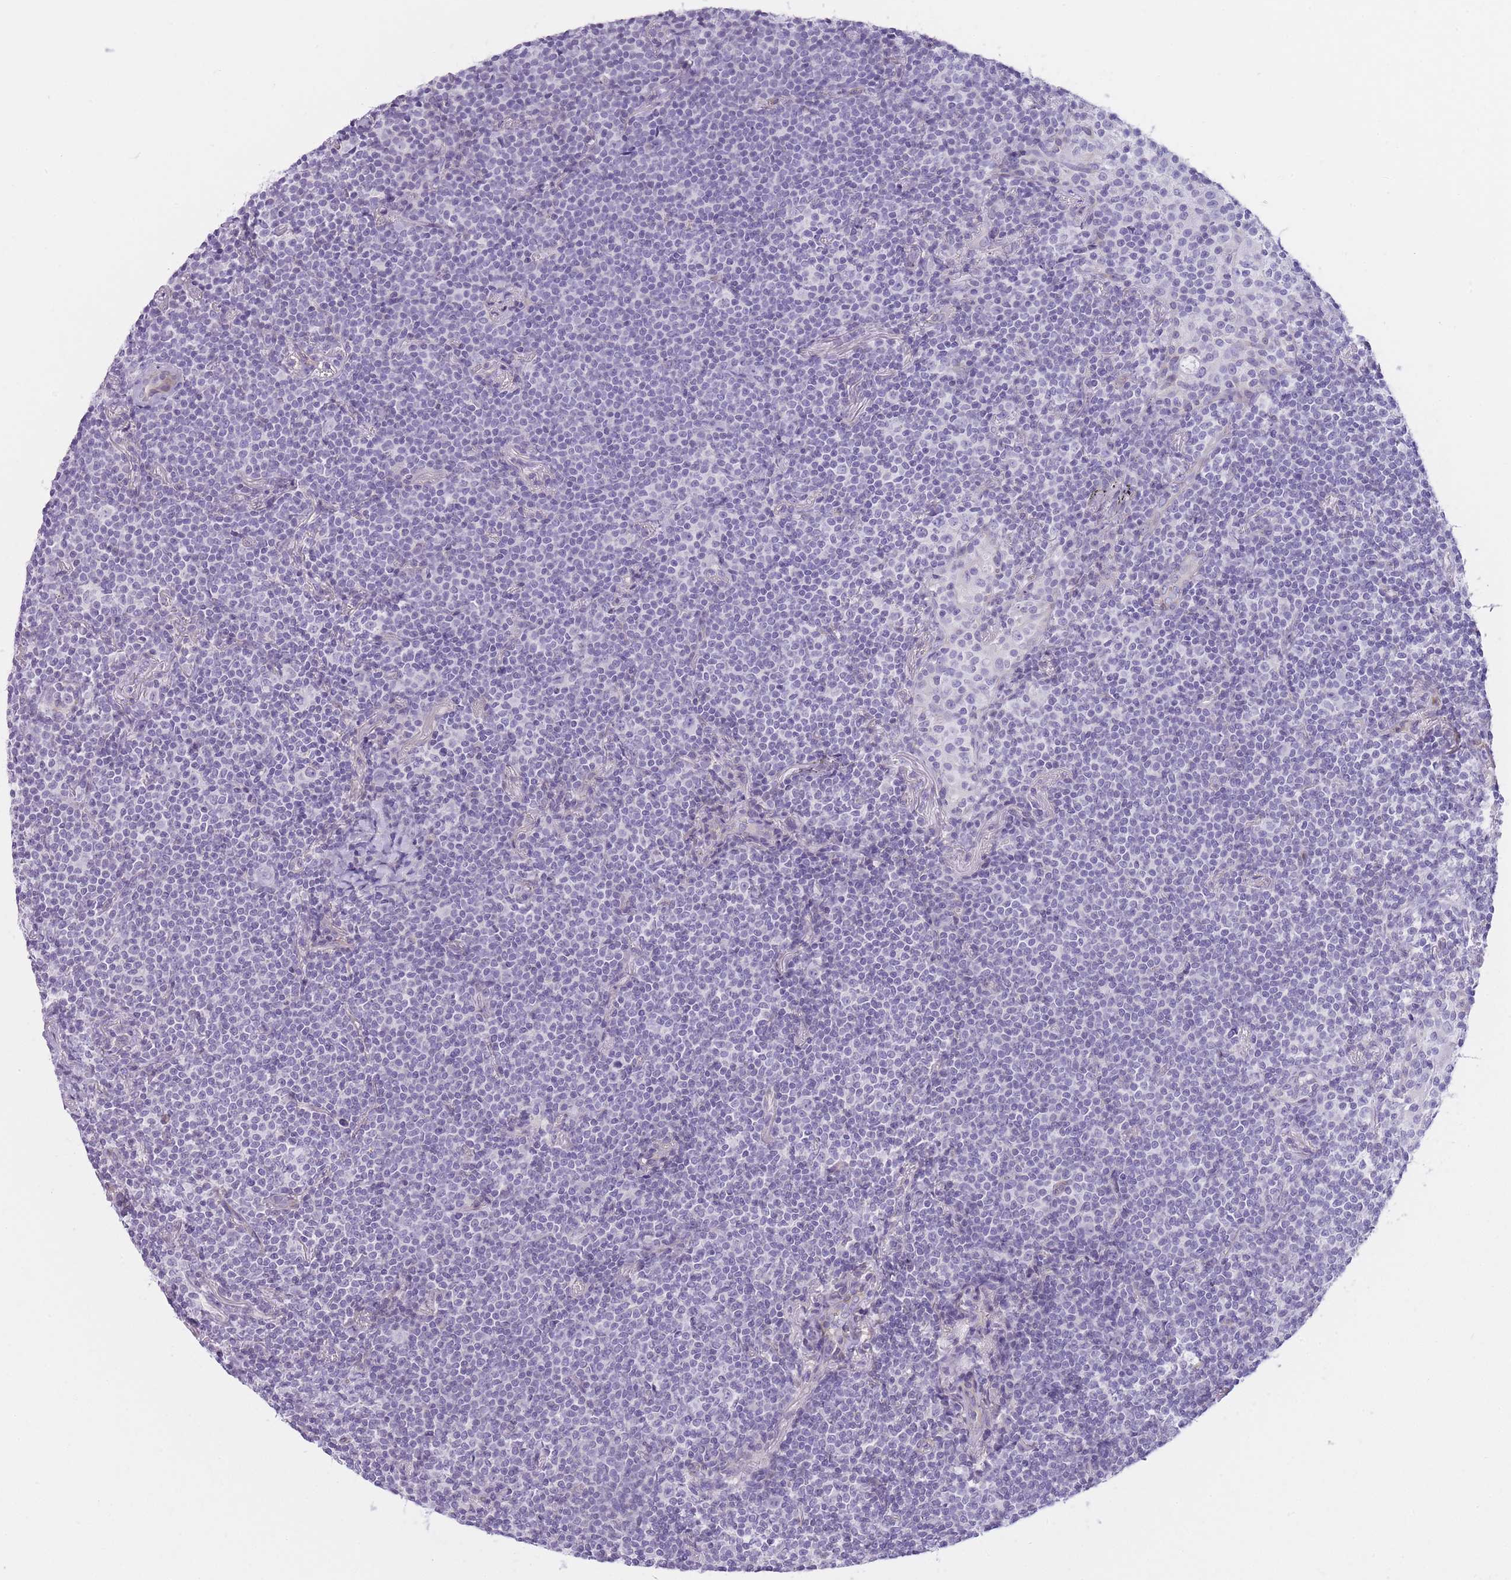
{"staining": {"intensity": "negative", "quantity": "none", "location": "none"}, "tissue": "lymphoma", "cell_type": "Tumor cells", "image_type": "cancer", "snomed": [{"axis": "morphology", "description": "Malignant lymphoma, non-Hodgkin's type, Low grade"}, {"axis": "topography", "description": "Lung"}], "caption": "Tumor cells are negative for protein expression in human low-grade malignant lymphoma, non-Hodgkin's type.", "gene": "OR11H12", "patient": {"sex": "female", "age": 71}}